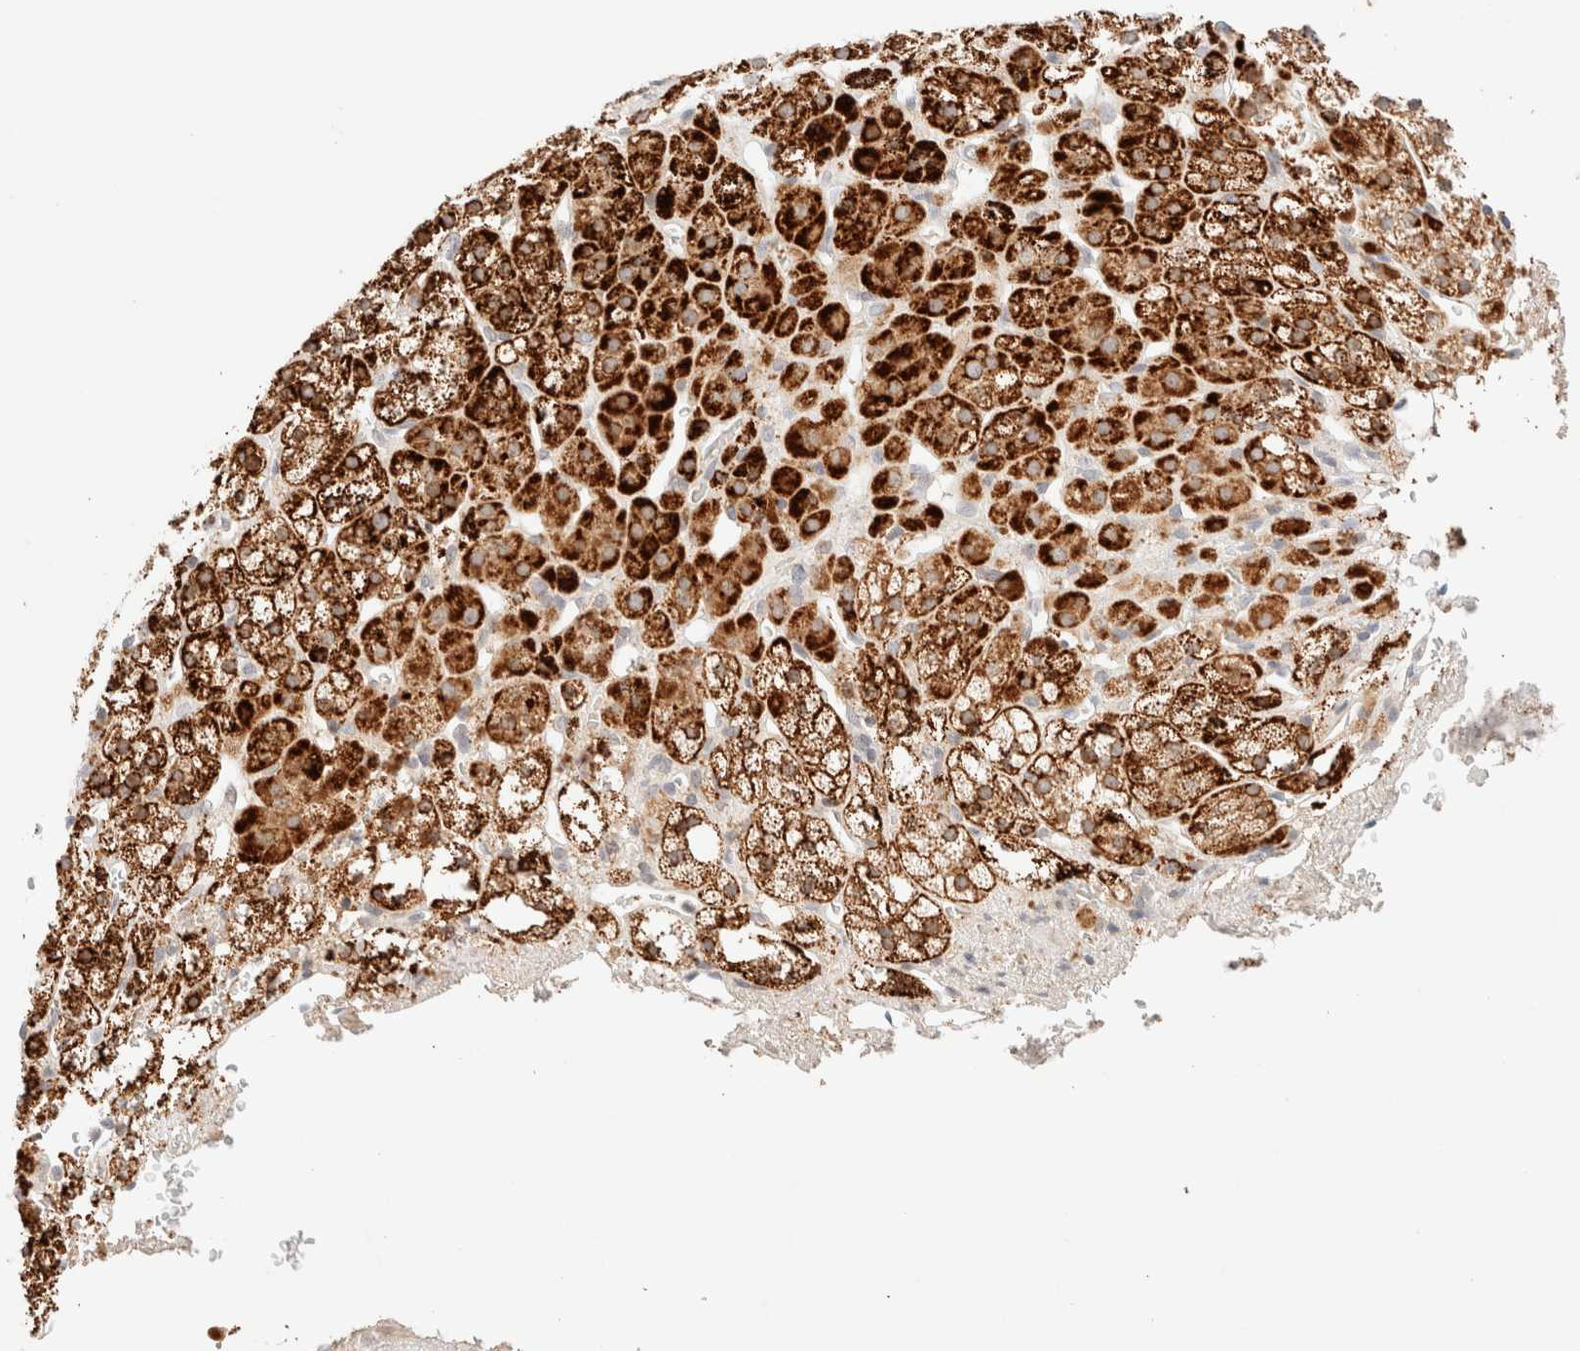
{"staining": {"intensity": "strong", "quantity": ">75%", "location": "cytoplasmic/membranous"}, "tissue": "adrenal gland", "cell_type": "Glandular cells", "image_type": "normal", "snomed": [{"axis": "morphology", "description": "Normal tissue, NOS"}, {"axis": "topography", "description": "Adrenal gland"}], "caption": "Immunohistochemistry (IHC) of unremarkable human adrenal gland displays high levels of strong cytoplasmic/membranous staining in about >75% of glandular cells. The staining was performed using DAB, with brown indicating positive protein expression. Nuclei are stained blue with hematoxylin.", "gene": "SARM1", "patient": {"sex": "male", "age": 56}}